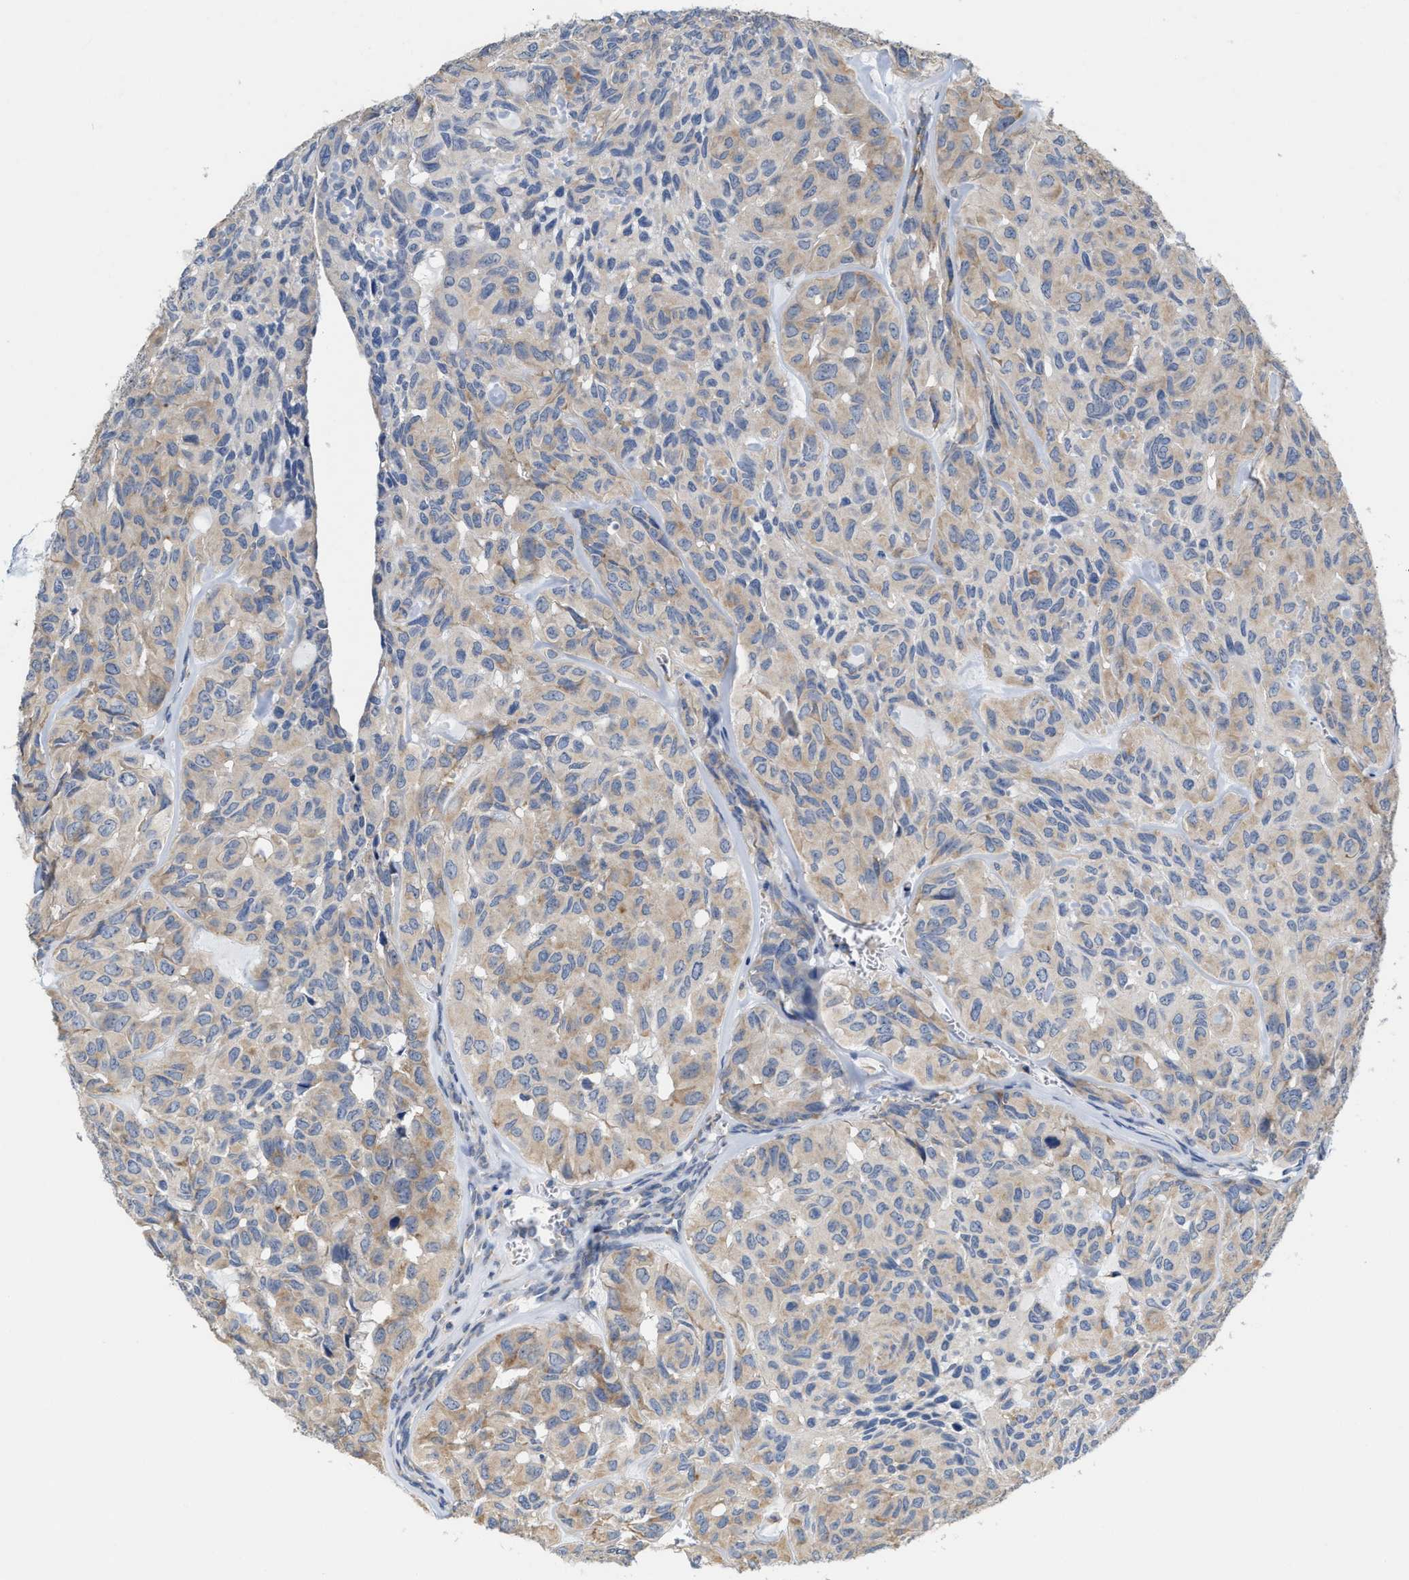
{"staining": {"intensity": "weak", "quantity": ">75%", "location": "cytoplasmic/membranous"}, "tissue": "head and neck cancer", "cell_type": "Tumor cells", "image_type": "cancer", "snomed": [{"axis": "morphology", "description": "Adenocarcinoma, NOS"}, {"axis": "topography", "description": "Salivary gland, NOS"}, {"axis": "topography", "description": "Head-Neck"}], "caption": "IHC photomicrograph of head and neck cancer (adenocarcinoma) stained for a protein (brown), which reveals low levels of weak cytoplasmic/membranous staining in about >75% of tumor cells.", "gene": "RYR2", "patient": {"sex": "female", "age": 76}}